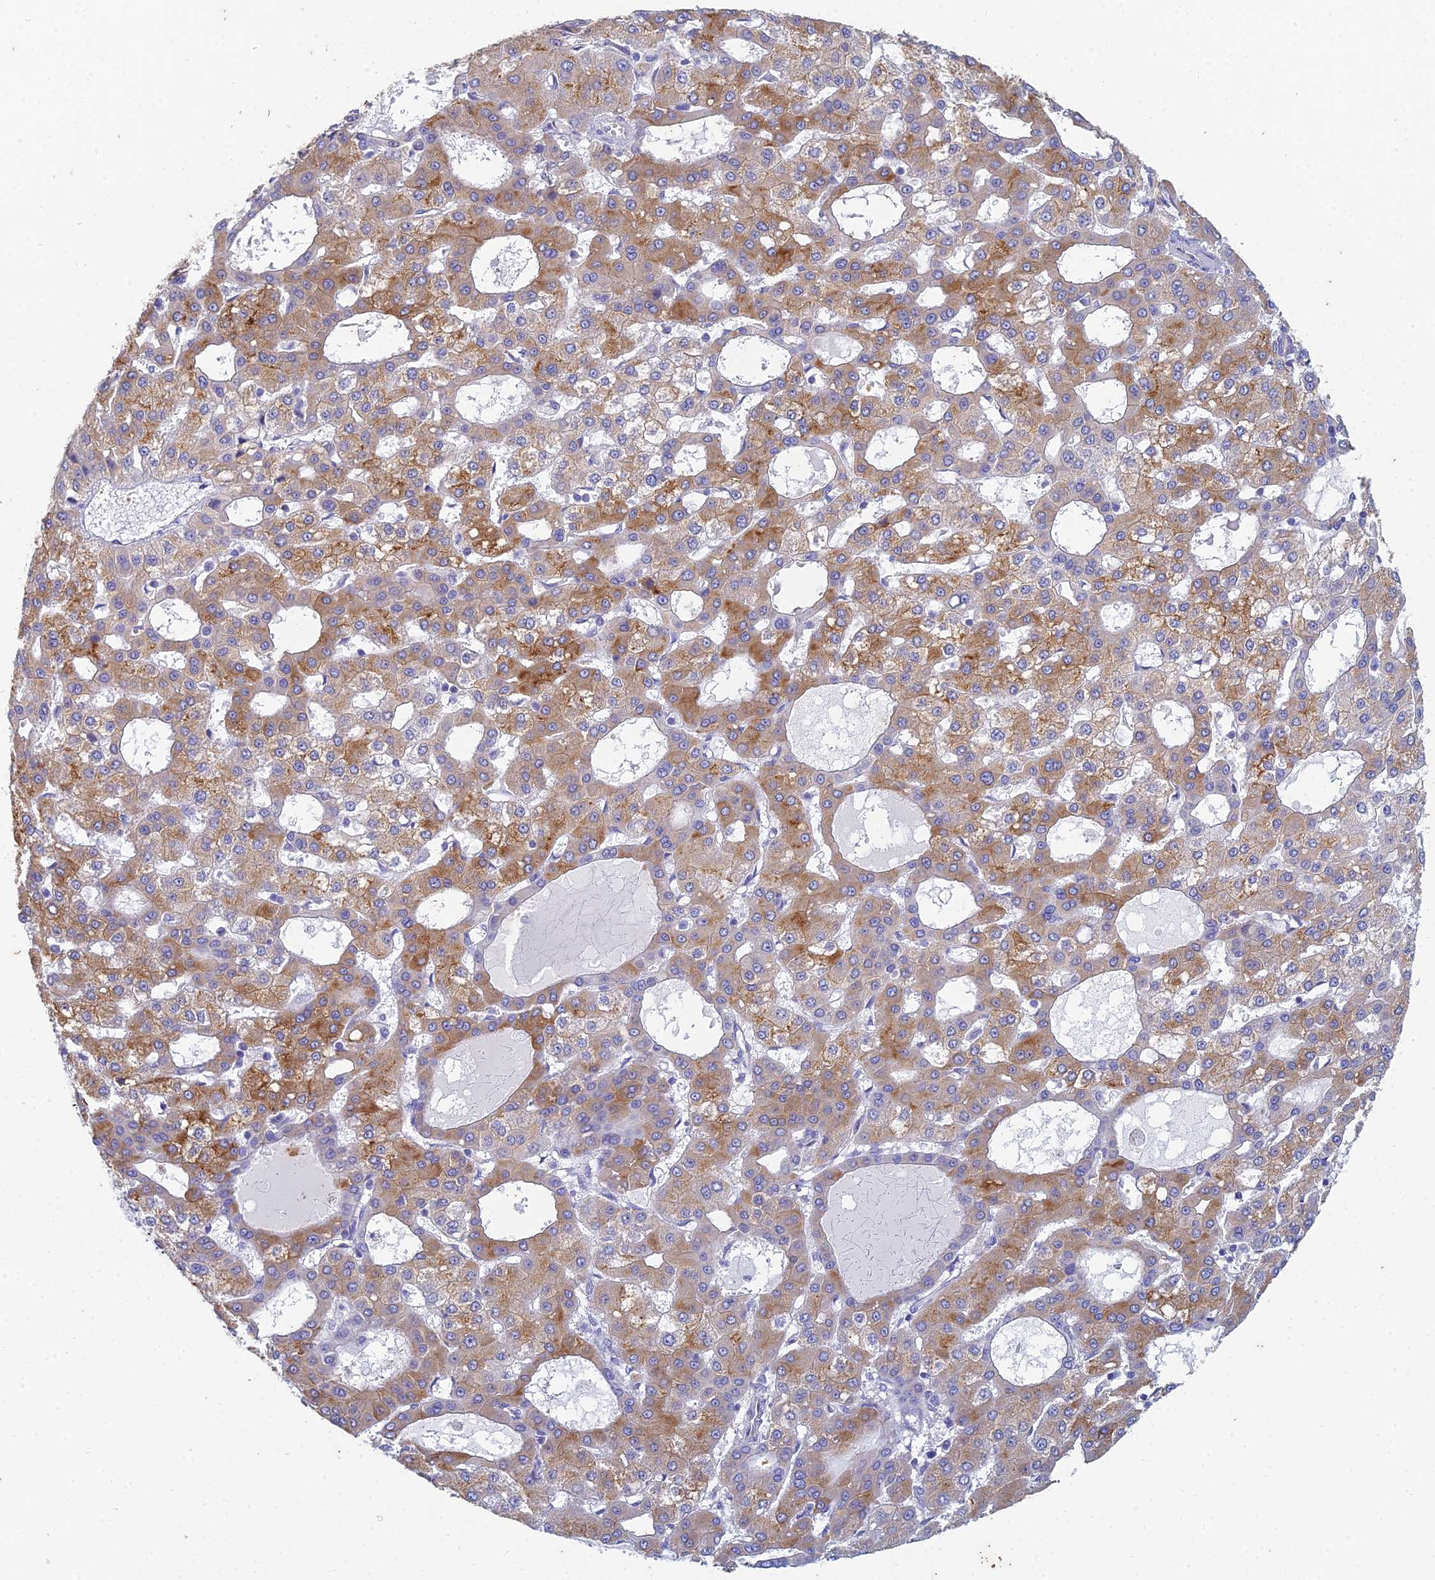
{"staining": {"intensity": "moderate", "quantity": ">75%", "location": "cytoplasmic/membranous"}, "tissue": "liver cancer", "cell_type": "Tumor cells", "image_type": "cancer", "snomed": [{"axis": "morphology", "description": "Carcinoma, Hepatocellular, NOS"}, {"axis": "topography", "description": "Liver"}], "caption": "An immunohistochemistry (IHC) image of neoplastic tissue is shown. Protein staining in brown shows moderate cytoplasmic/membranous positivity in liver cancer (hepatocellular carcinoma) within tumor cells.", "gene": "EEF2KMT", "patient": {"sex": "male", "age": 47}}